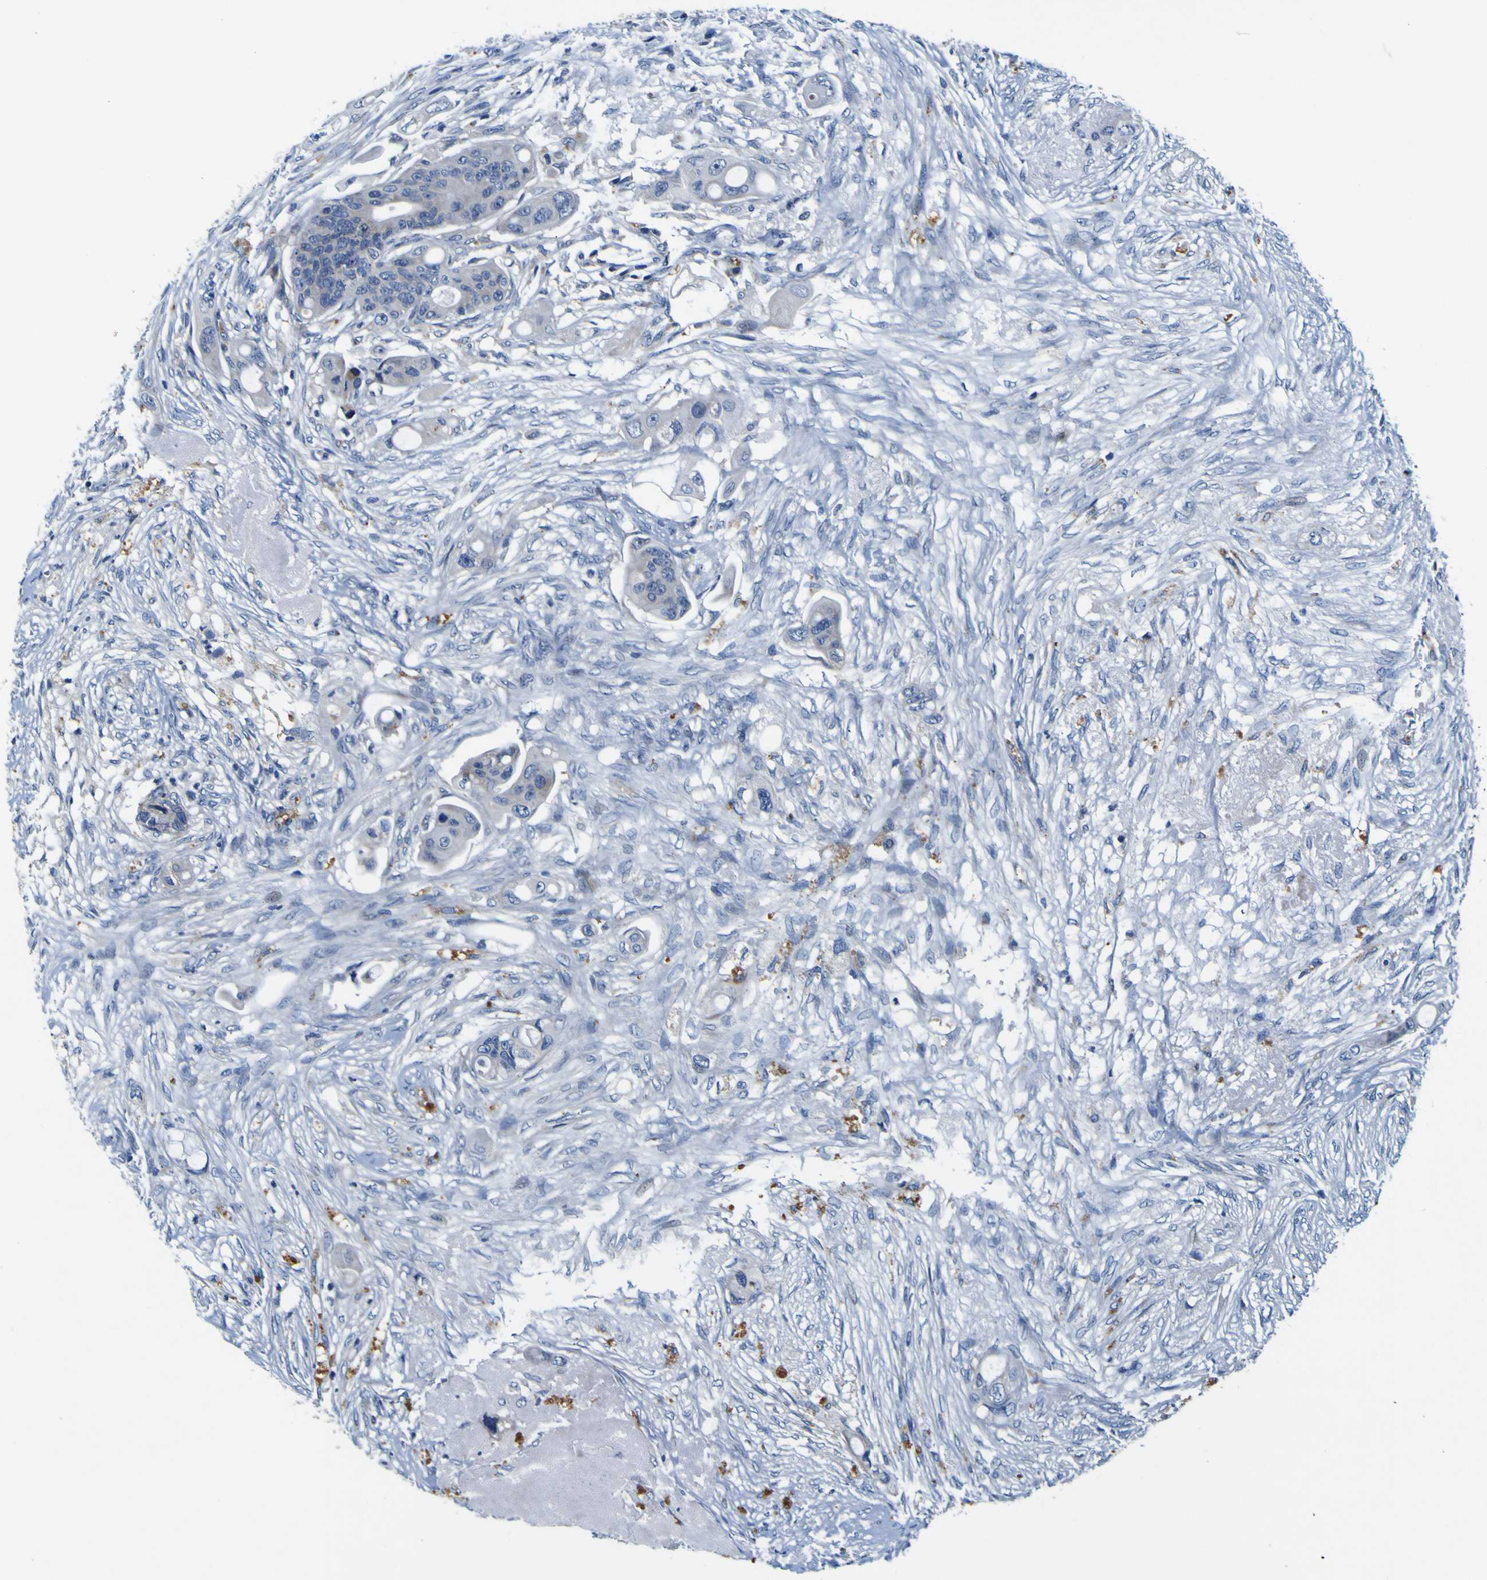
{"staining": {"intensity": "negative", "quantity": "none", "location": "none"}, "tissue": "colorectal cancer", "cell_type": "Tumor cells", "image_type": "cancer", "snomed": [{"axis": "morphology", "description": "Adenocarcinoma, NOS"}, {"axis": "topography", "description": "Colon"}], "caption": "Colorectal adenocarcinoma was stained to show a protein in brown. There is no significant staining in tumor cells.", "gene": "AGAP3", "patient": {"sex": "female", "age": 57}}